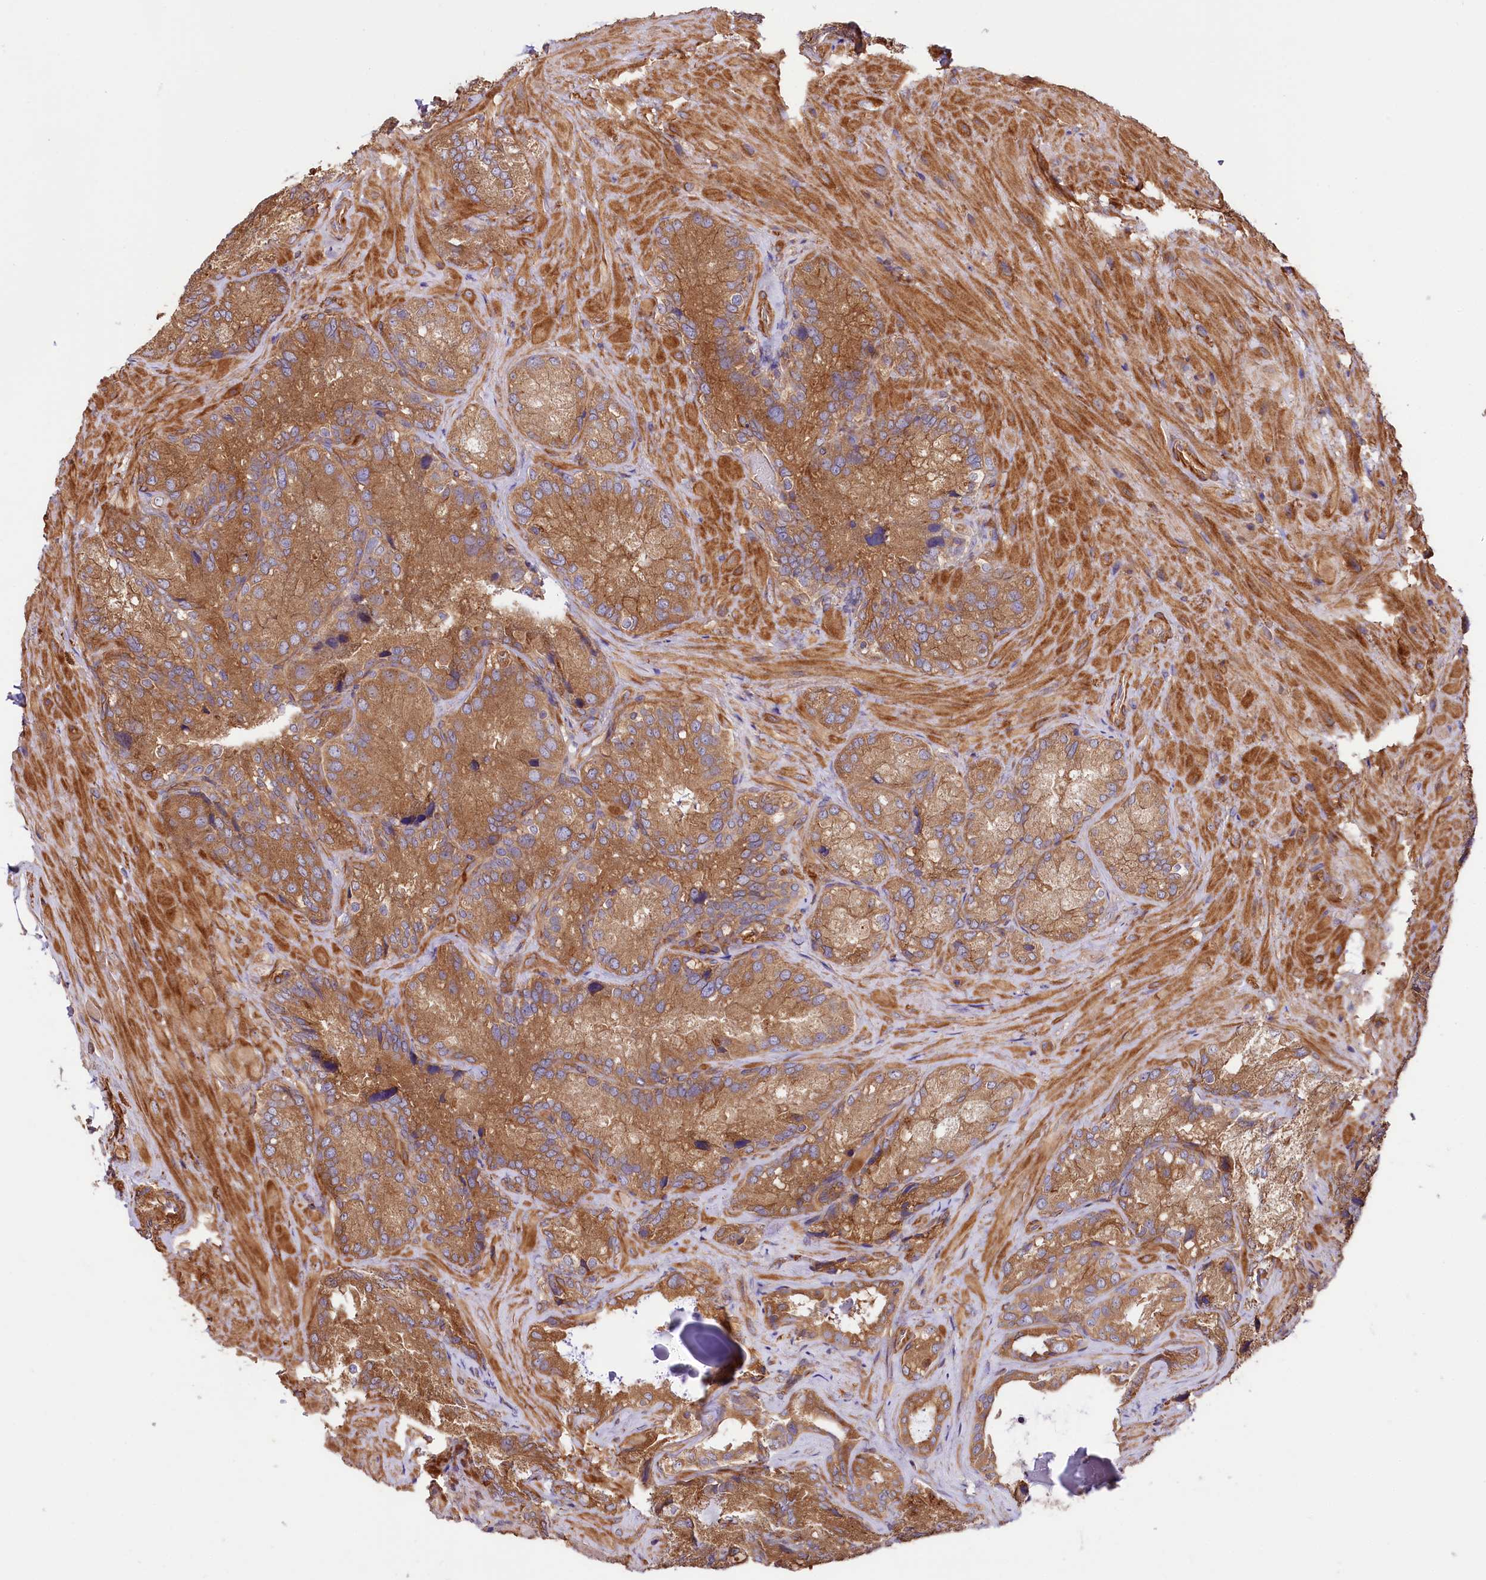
{"staining": {"intensity": "moderate", "quantity": ">75%", "location": "cytoplasmic/membranous"}, "tissue": "seminal vesicle", "cell_type": "Glandular cells", "image_type": "normal", "snomed": [{"axis": "morphology", "description": "Normal tissue, NOS"}, {"axis": "topography", "description": "Seminal veicle"}], "caption": "Immunohistochemical staining of benign seminal vesicle exhibits >75% levels of moderate cytoplasmic/membranous protein expression in about >75% of glandular cells.", "gene": "CEP295", "patient": {"sex": "male", "age": 62}}